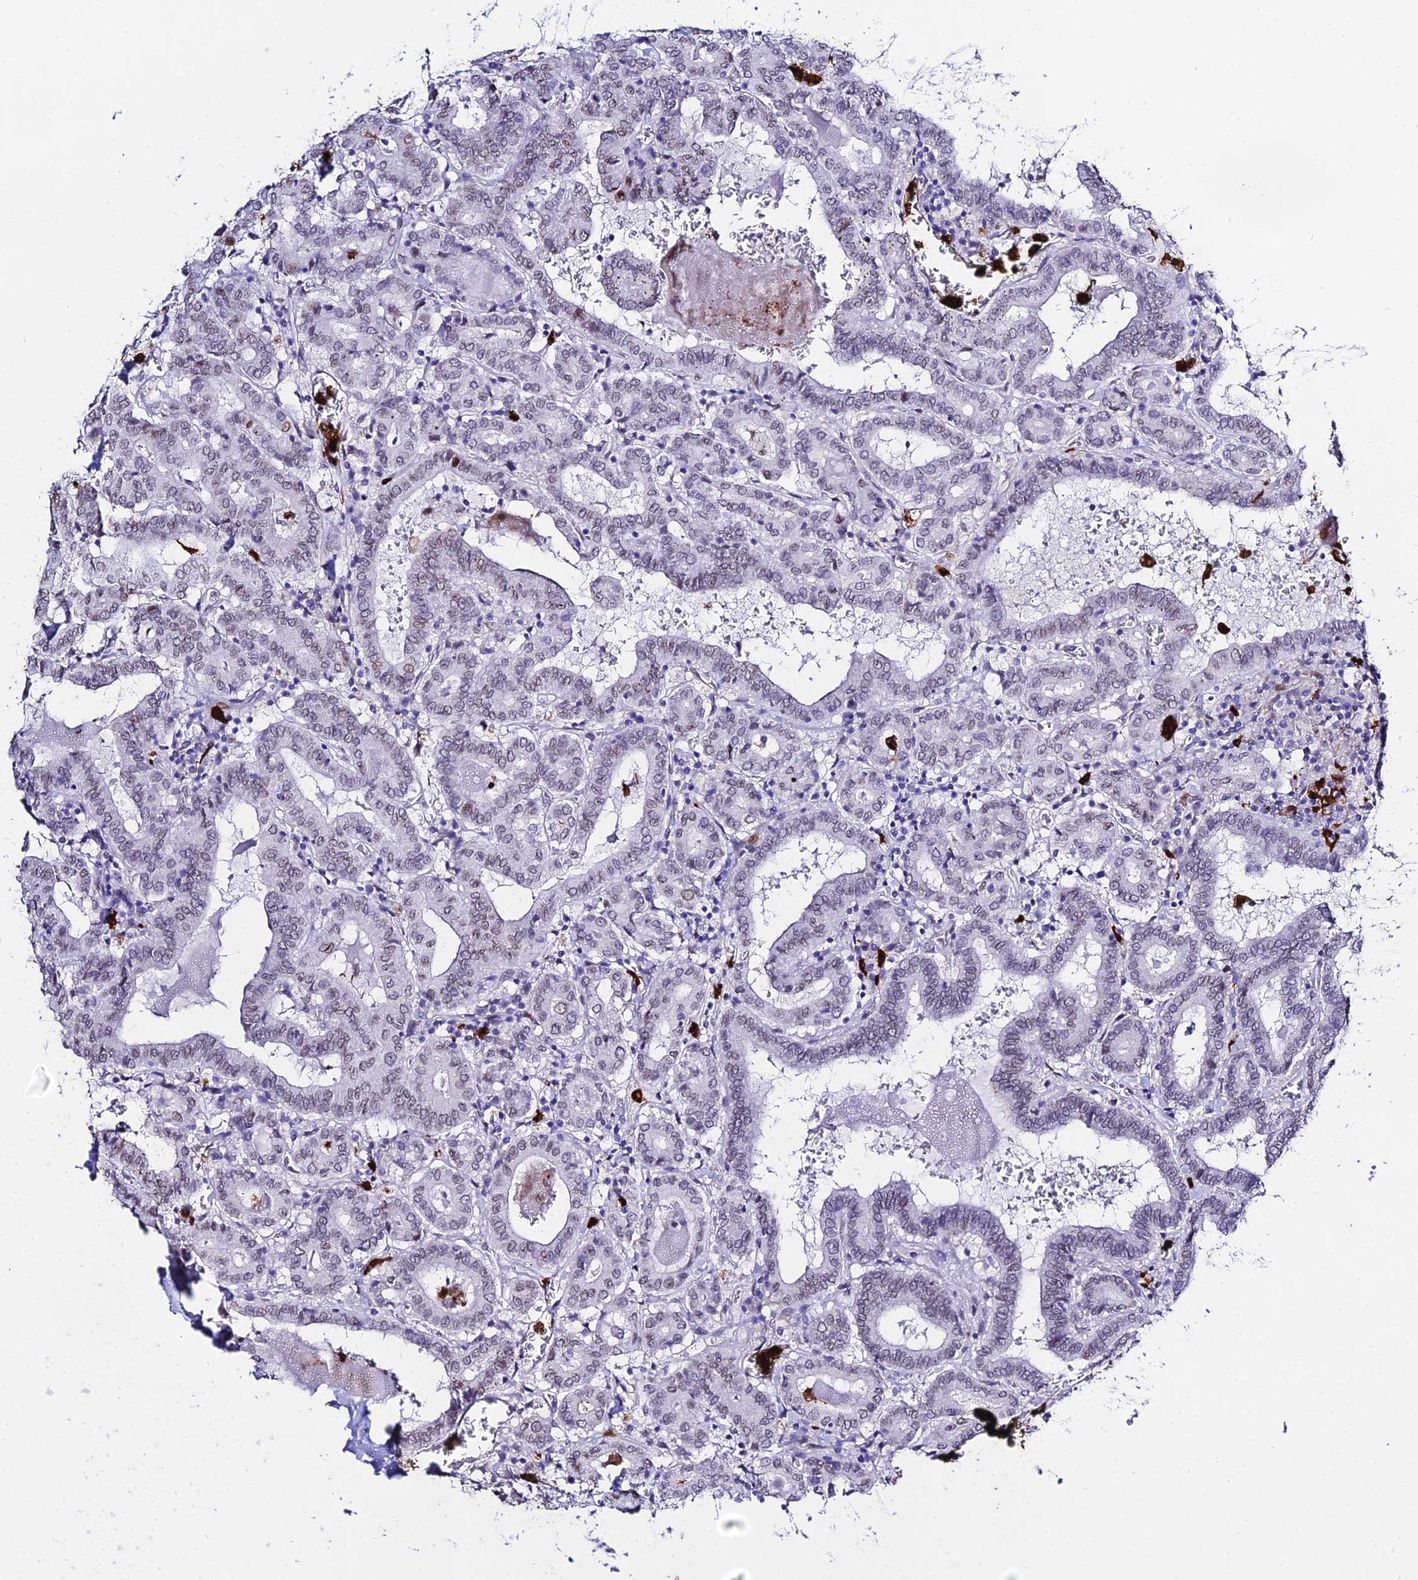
{"staining": {"intensity": "weak", "quantity": "25%-75%", "location": "nuclear"}, "tissue": "thyroid cancer", "cell_type": "Tumor cells", "image_type": "cancer", "snomed": [{"axis": "morphology", "description": "Papillary adenocarcinoma, NOS"}, {"axis": "topography", "description": "Thyroid gland"}], "caption": "This is an image of IHC staining of thyroid papillary adenocarcinoma, which shows weak positivity in the nuclear of tumor cells.", "gene": "MCM10", "patient": {"sex": "female", "age": 72}}